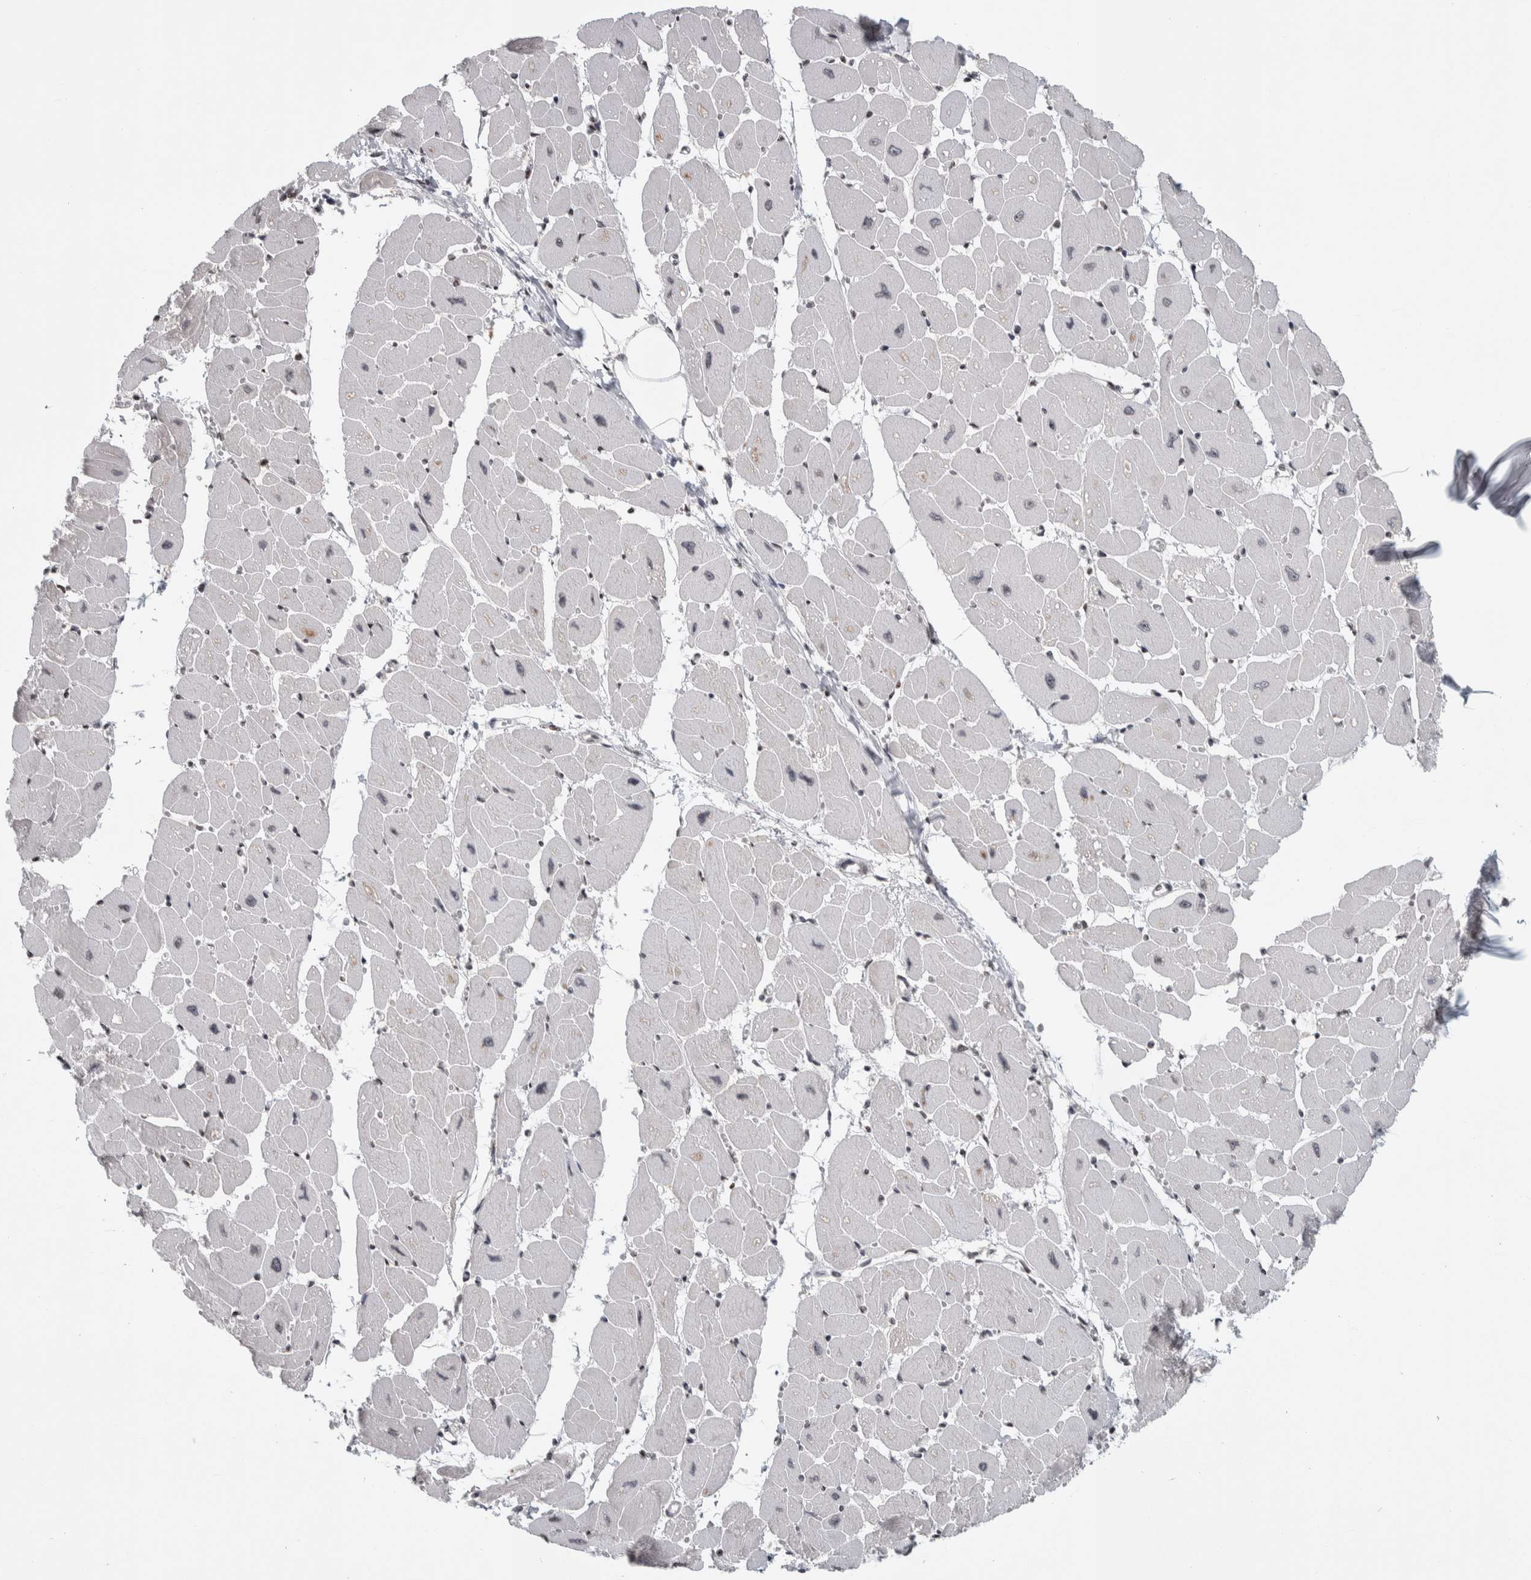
{"staining": {"intensity": "weak", "quantity": "<25%", "location": "nuclear"}, "tissue": "heart muscle", "cell_type": "Cardiomyocytes", "image_type": "normal", "snomed": [{"axis": "morphology", "description": "Normal tissue, NOS"}, {"axis": "topography", "description": "Heart"}], "caption": "Heart muscle stained for a protein using IHC reveals no expression cardiomyocytes.", "gene": "ZSCAN21", "patient": {"sex": "female", "age": 54}}